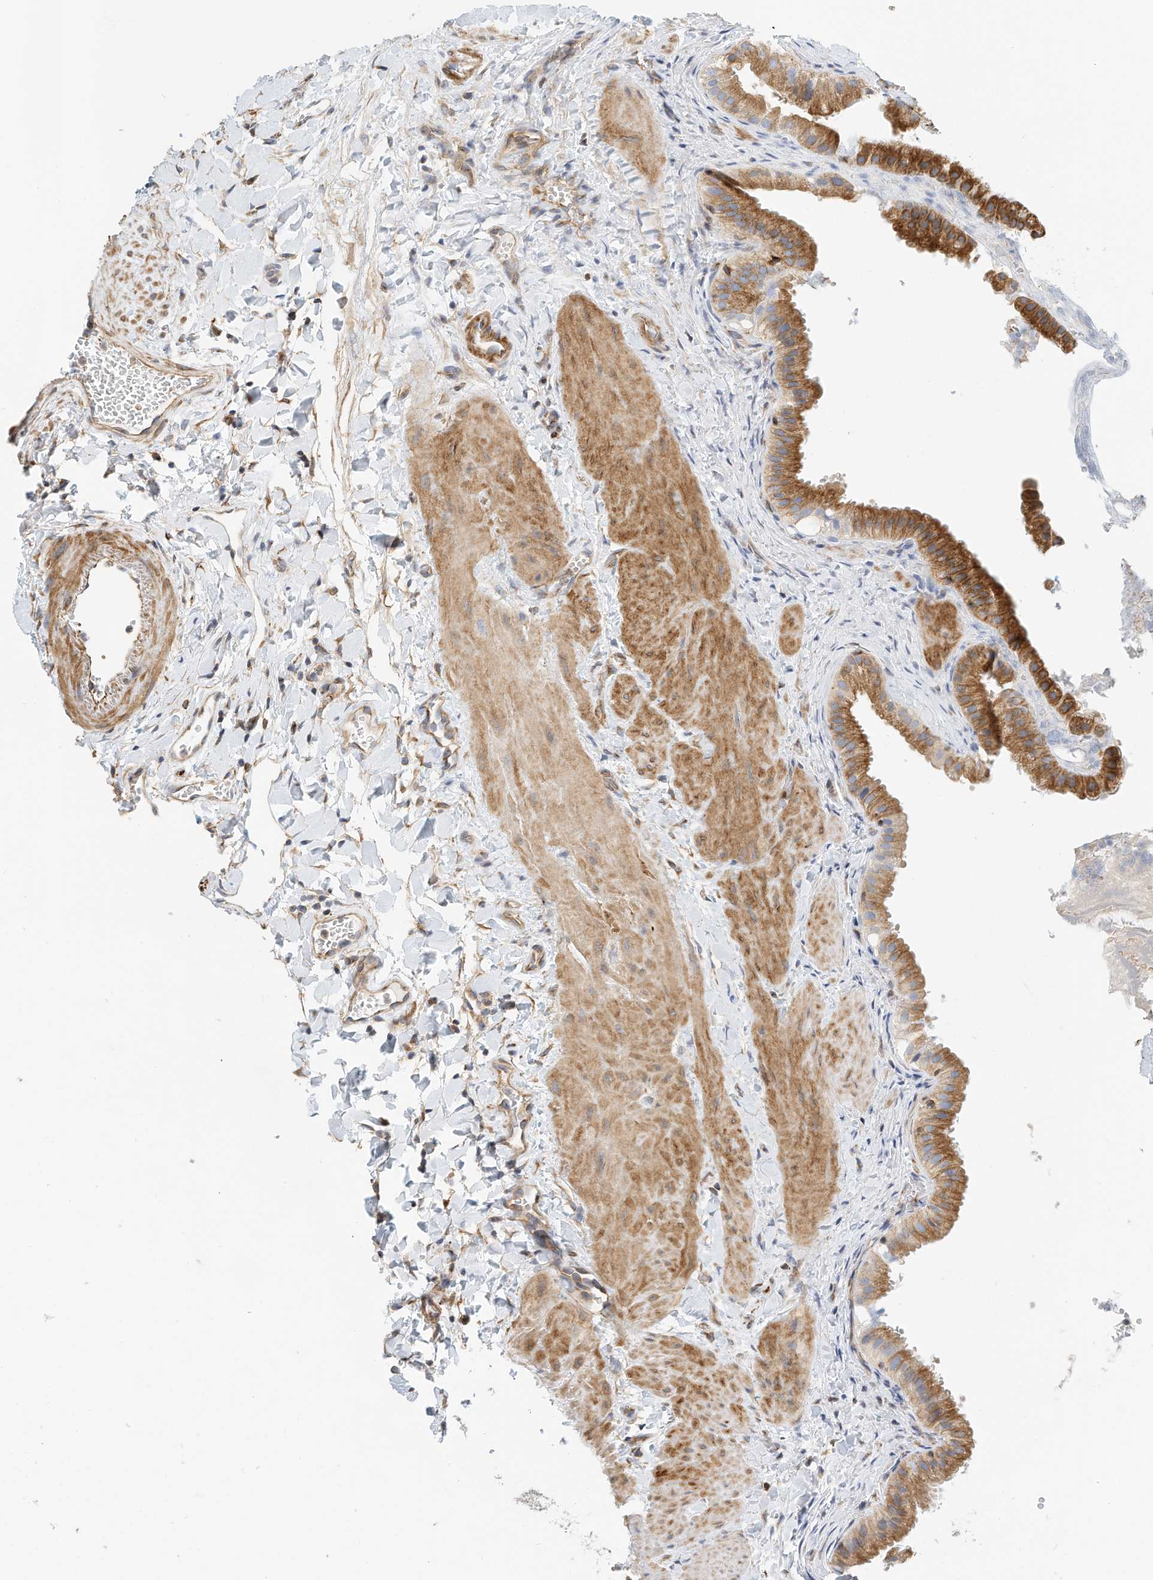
{"staining": {"intensity": "moderate", "quantity": ">75%", "location": "cytoplasmic/membranous"}, "tissue": "gallbladder", "cell_type": "Glandular cells", "image_type": "normal", "snomed": [{"axis": "morphology", "description": "Normal tissue, NOS"}, {"axis": "topography", "description": "Gallbladder"}], "caption": "Immunohistochemical staining of normal human gallbladder shows >75% levels of moderate cytoplasmic/membranous protein expression in about >75% of glandular cells.", "gene": "MICAL1", "patient": {"sex": "male", "age": 55}}